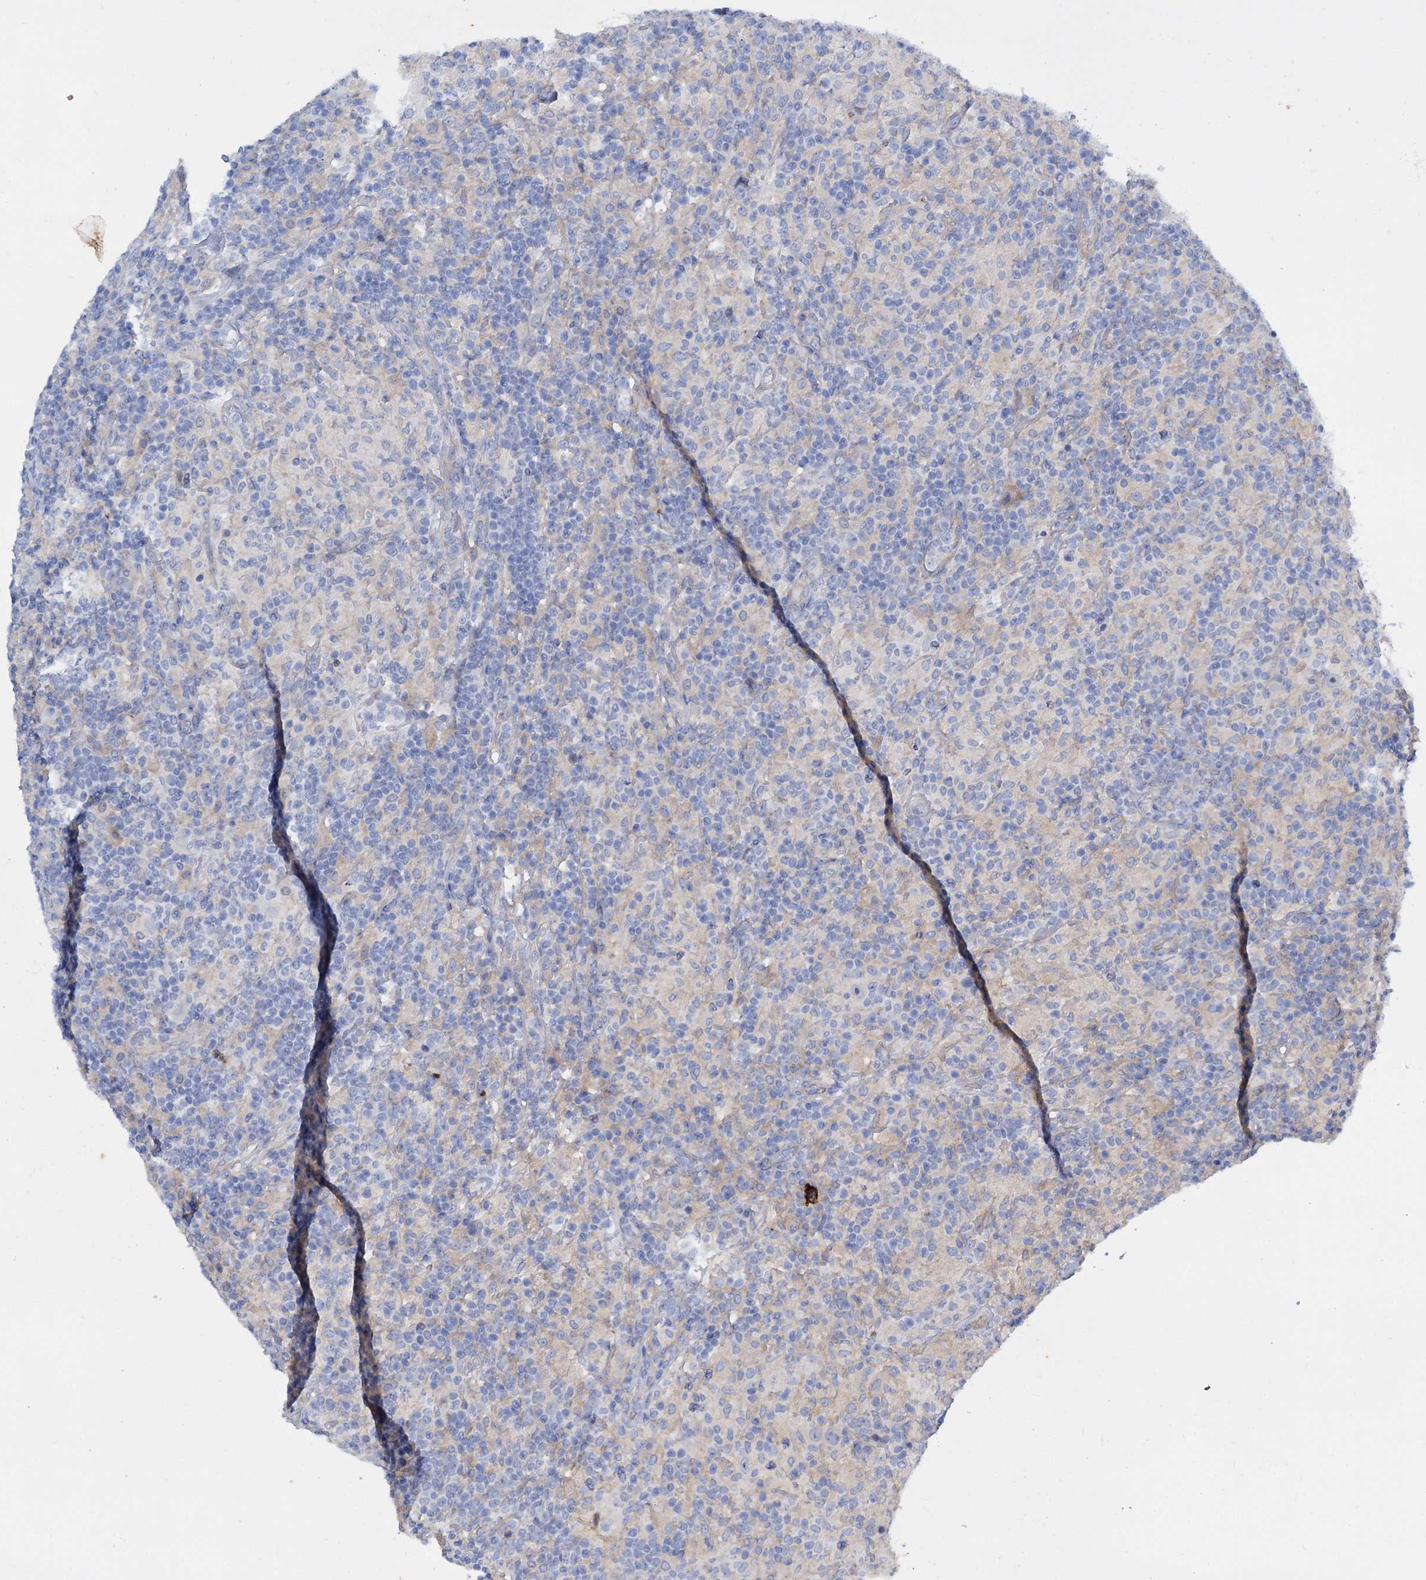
{"staining": {"intensity": "negative", "quantity": "none", "location": "none"}, "tissue": "lymphoma", "cell_type": "Tumor cells", "image_type": "cancer", "snomed": [{"axis": "morphology", "description": "Hodgkin's disease, NOS"}, {"axis": "topography", "description": "Lymph node"}], "caption": "Immunohistochemistry histopathology image of Hodgkin's disease stained for a protein (brown), which demonstrates no expression in tumor cells.", "gene": "FAAP20", "patient": {"sex": "male", "age": 70}}